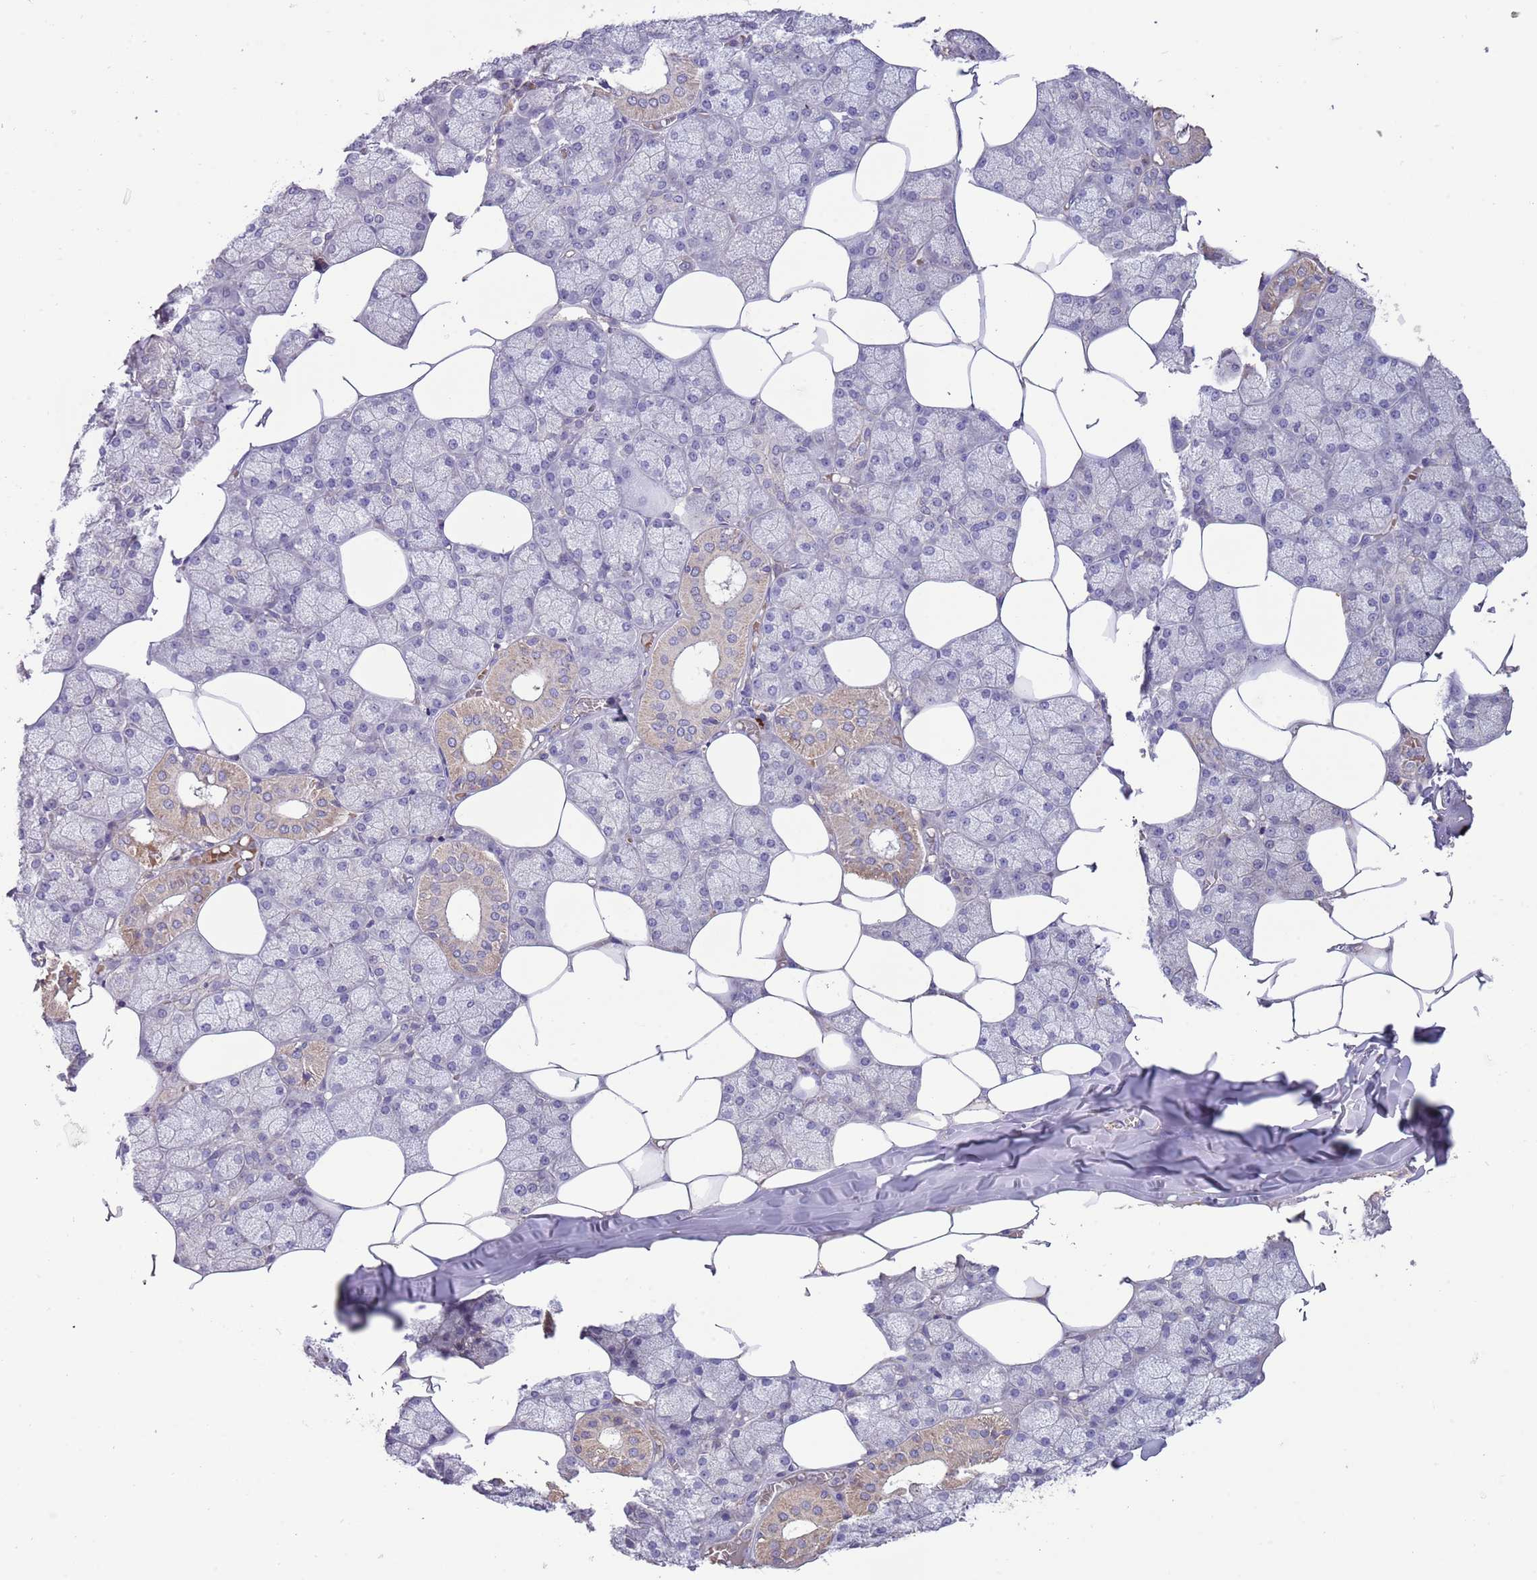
{"staining": {"intensity": "moderate", "quantity": "<25%", "location": "cytoplasmic/membranous"}, "tissue": "salivary gland", "cell_type": "Glandular cells", "image_type": "normal", "snomed": [{"axis": "morphology", "description": "Normal tissue, NOS"}, {"axis": "topography", "description": "Salivary gland"}], "caption": "Immunohistochemistry (IHC) histopathology image of unremarkable salivary gland: salivary gland stained using immunohistochemistry (IHC) demonstrates low levels of moderate protein expression localized specifically in the cytoplasmic/membranous of glandular cells, appearing as a cytoplasmic/membranous brown color.", "gene": "TRMO", "patient": {"sex": "male", "age": 62}}